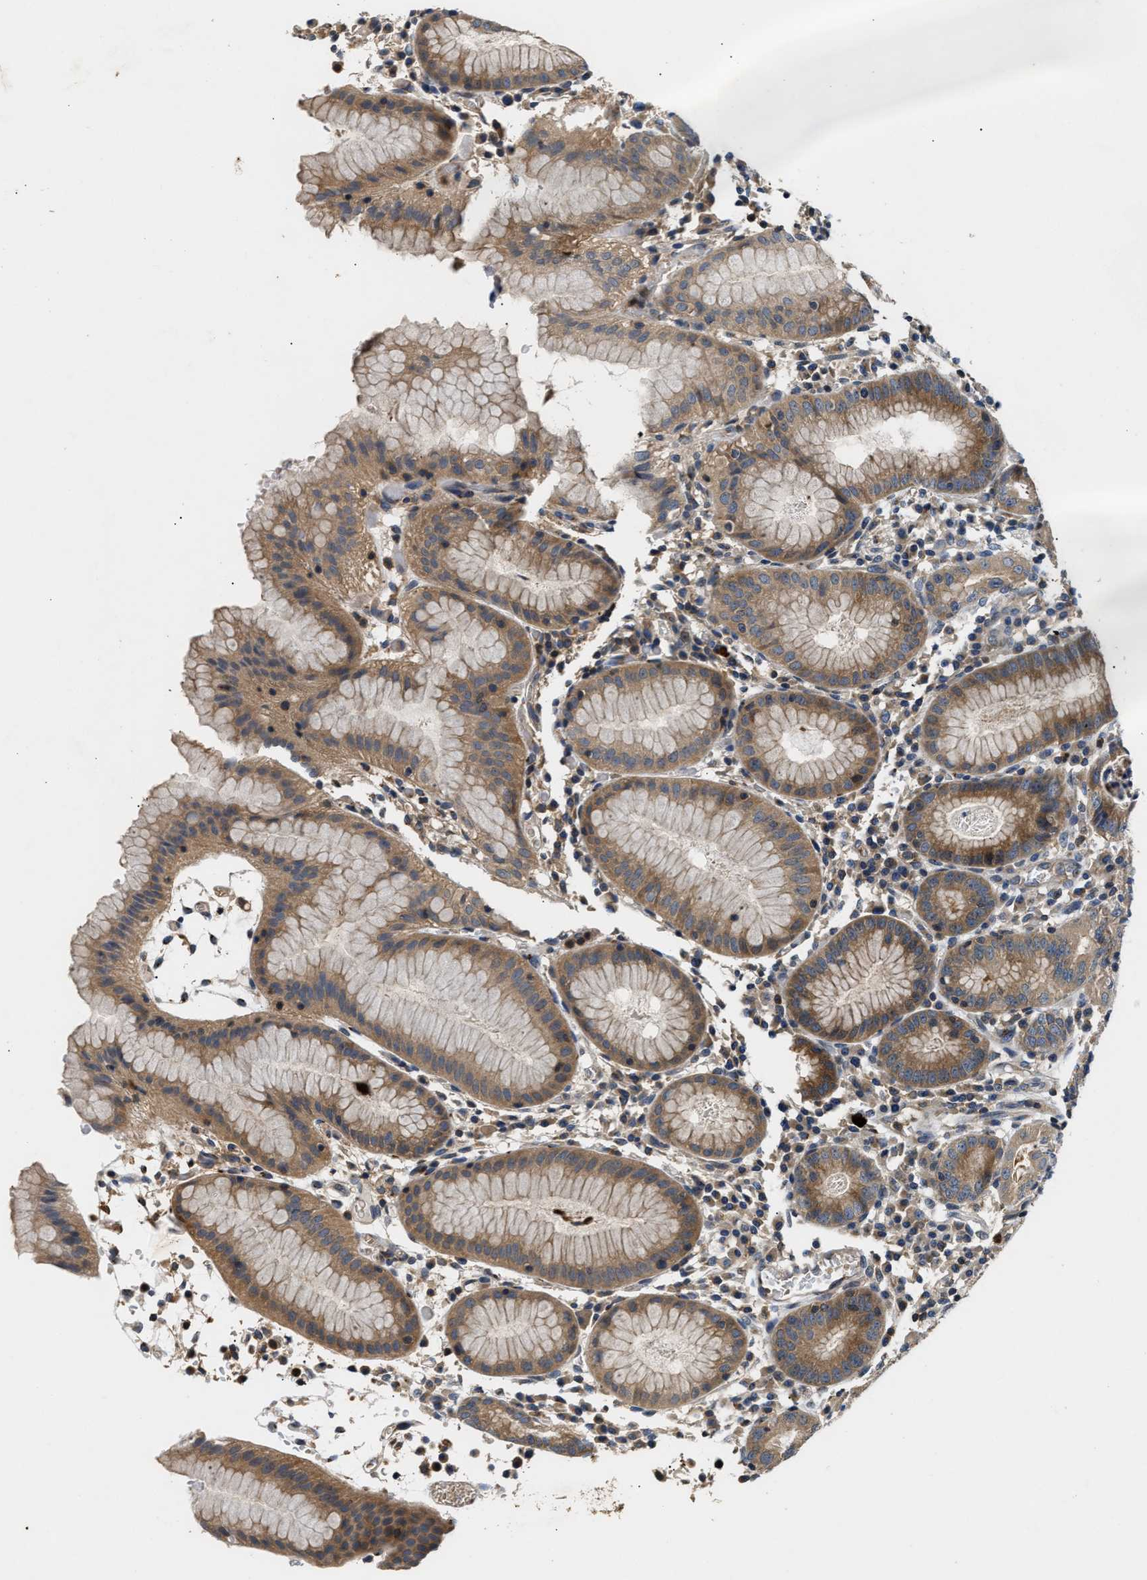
{"staining": {"intensity": "moderate", "quantity": ">75%", "location": "cytoplasmic/membranous"}, "tissue": "stomach", "cell_type": "Glandular cells", "image_type": "normal", "snomed": [{"axis": "morphology", "description": "Normal tissue, NOS"}, {"axis": "topography", "description": "Stomach"}, {"axis": "topography", "description": "Stomach, lower"}], "caption": "Human stomach stained for a protein (brown) demonstrates moderate cytoplasmic/membranous positive staining in approximately >75% of glandular cells.", "gene": "CHUK", "patient": {"sex": "female", "age": 75}}